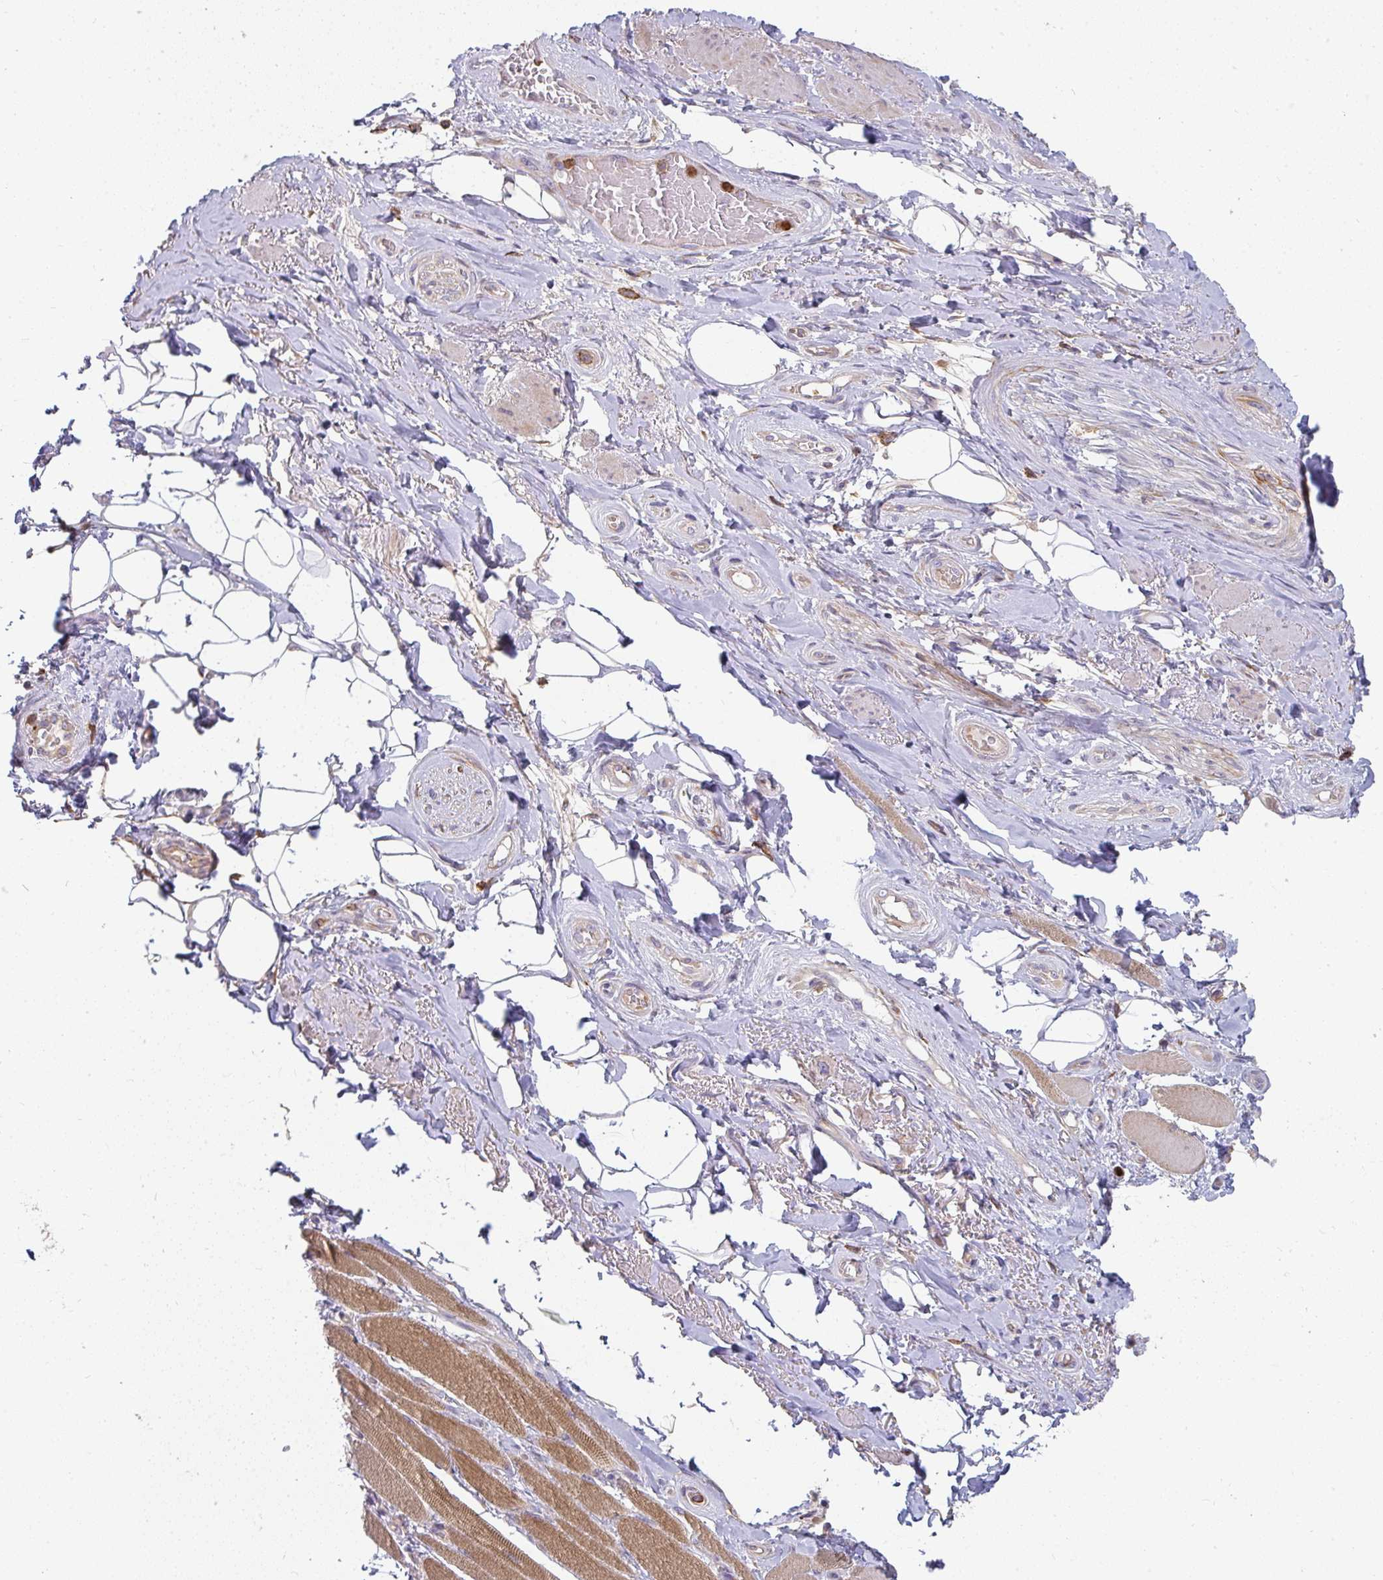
{"staining": {"intensity": "negative", "quantity": "none", "location": "none"}, "tissue": "adipose tissue", "cell_type": "Adipocytes", "image_type": "normal", "snomed": [{"axis": "morphology", "description": "Normal tissue, NOS"}, {"axis": "topography", "description": "Anal"}, {"axis": "topography", "description": "Peripheral nerve tissue"}], "caption": "A high-resolution photomicrograph shows immunohistochemistry staining of unremarkable adipose tissue, which shows no significant positivity in adipocytes. (Immunohistochemistry (ihc), brightfield microscopy, high magnification).", "gene": "CSF3R", "patient": {"sex": "male", "age": 53}}